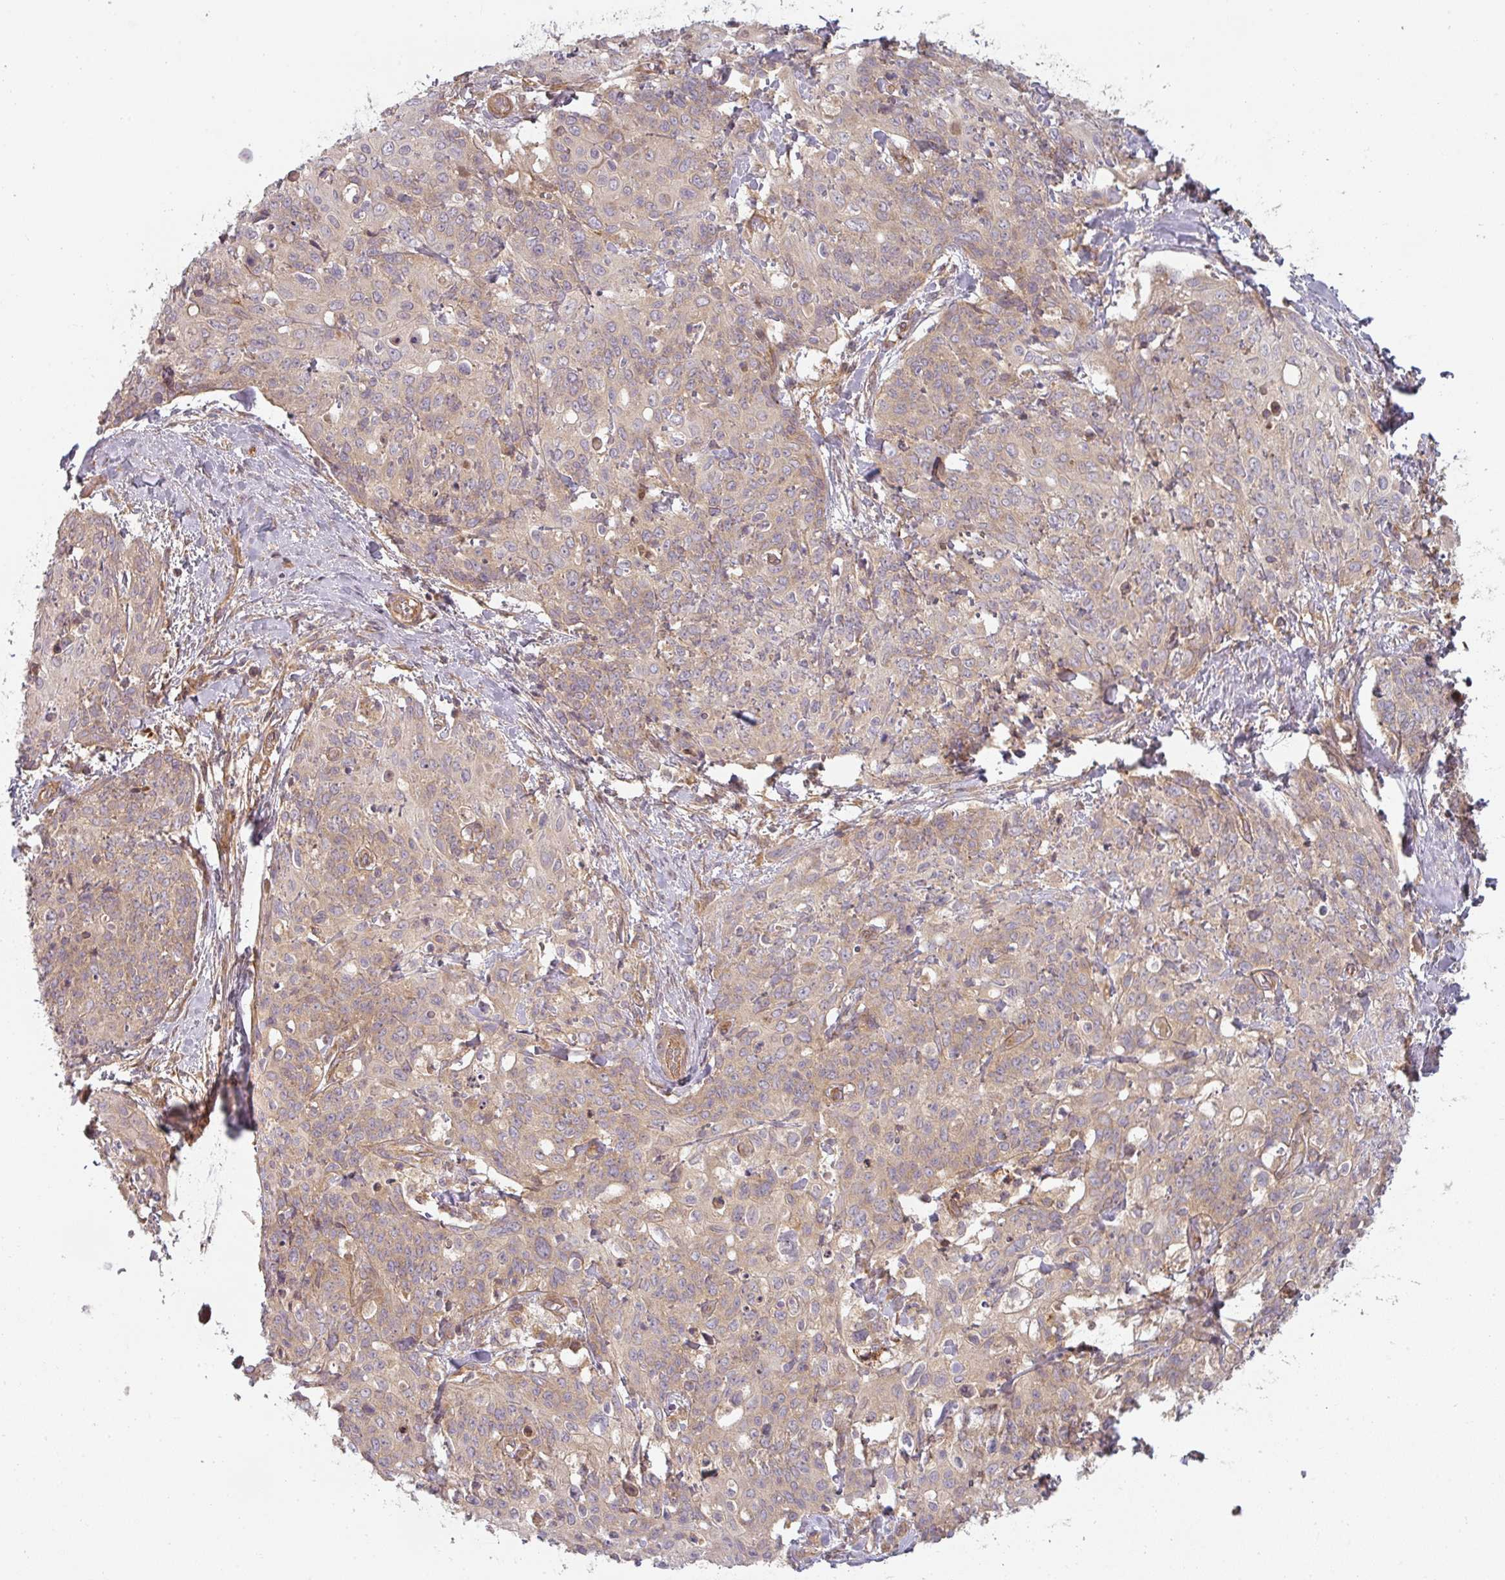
{"staining": {"intensity": "weak", "quantity": "<25%", "location": "cytoplasmic/membranous"}, "tissue": "skin cancer", "cell_type": "Tumor cells", "image_type": "cancer", "snomed": [{"axis": "morphology", "description": "Squamous cell carcinoma, NOS"}, {"axis": "topography", "description": "Skin"}, {"axis": "topography", "description": "Vulva"}], "caption": "Immunohistochemistry (IHC) photomicrograph of squamous cell carcinoma (skin) stained for a protein (brown), which displays no staining in tumor cells.", "gene": "CNOT1", "patient": {"sex": "female", "age": 85}}